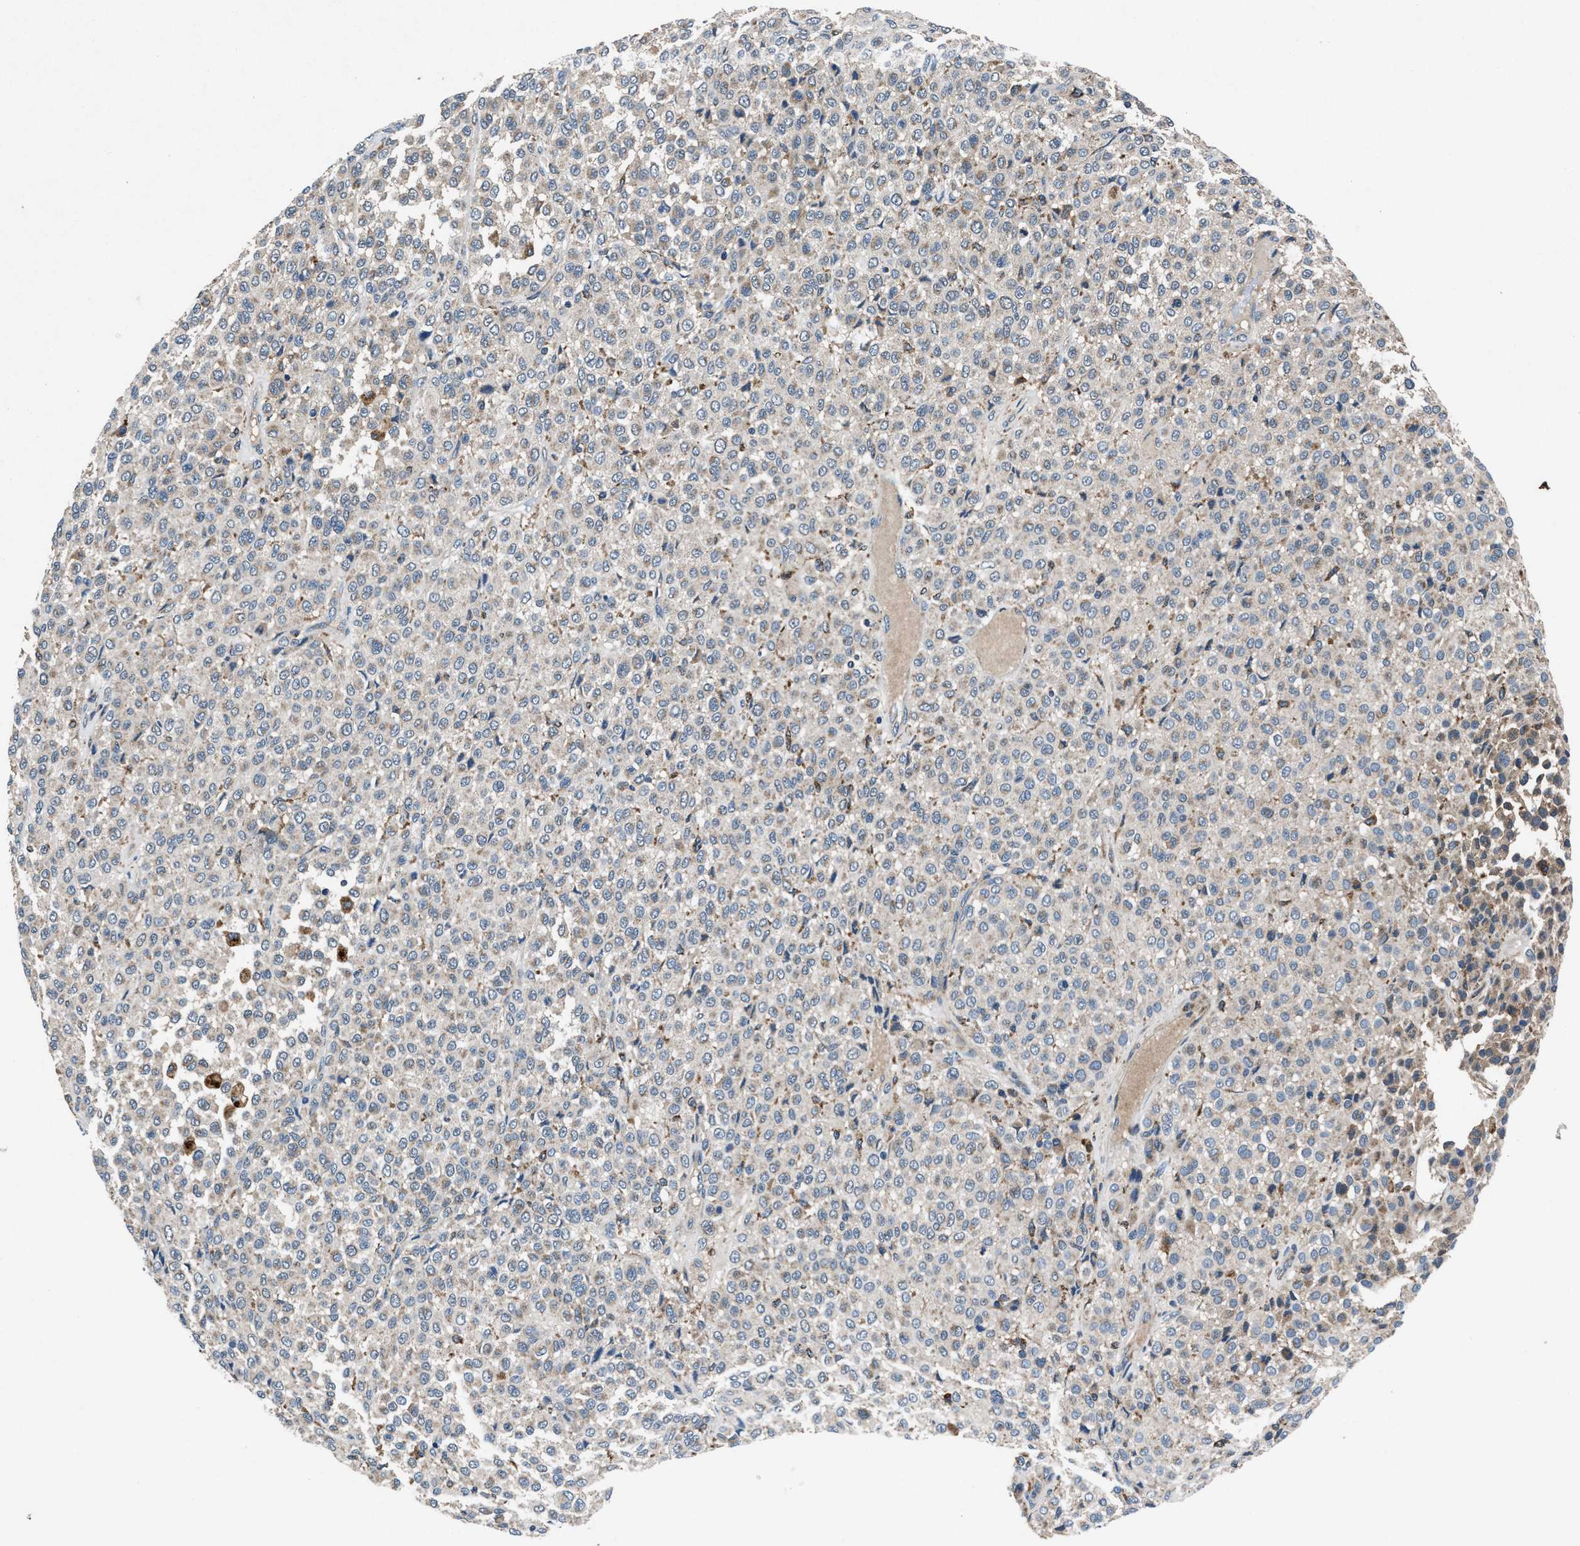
{"staining": {"intensity": "negative", "quantity": "none", "location": "none"}, "tissue": "melanoma", "cell_type": "Tumor cells", "image_type": "cancer", "snomed": [{"axis": "morphology", "description": "Malignant melanoma, Metastatic site"}, {"axis": "topography", "description": "Pancreas"}], "caption": "A photomicrograph of human melanoma is negative for staining in tumor cells.", "gene": "FAM221A", "patient": {"sex": "female", "age": 30}}